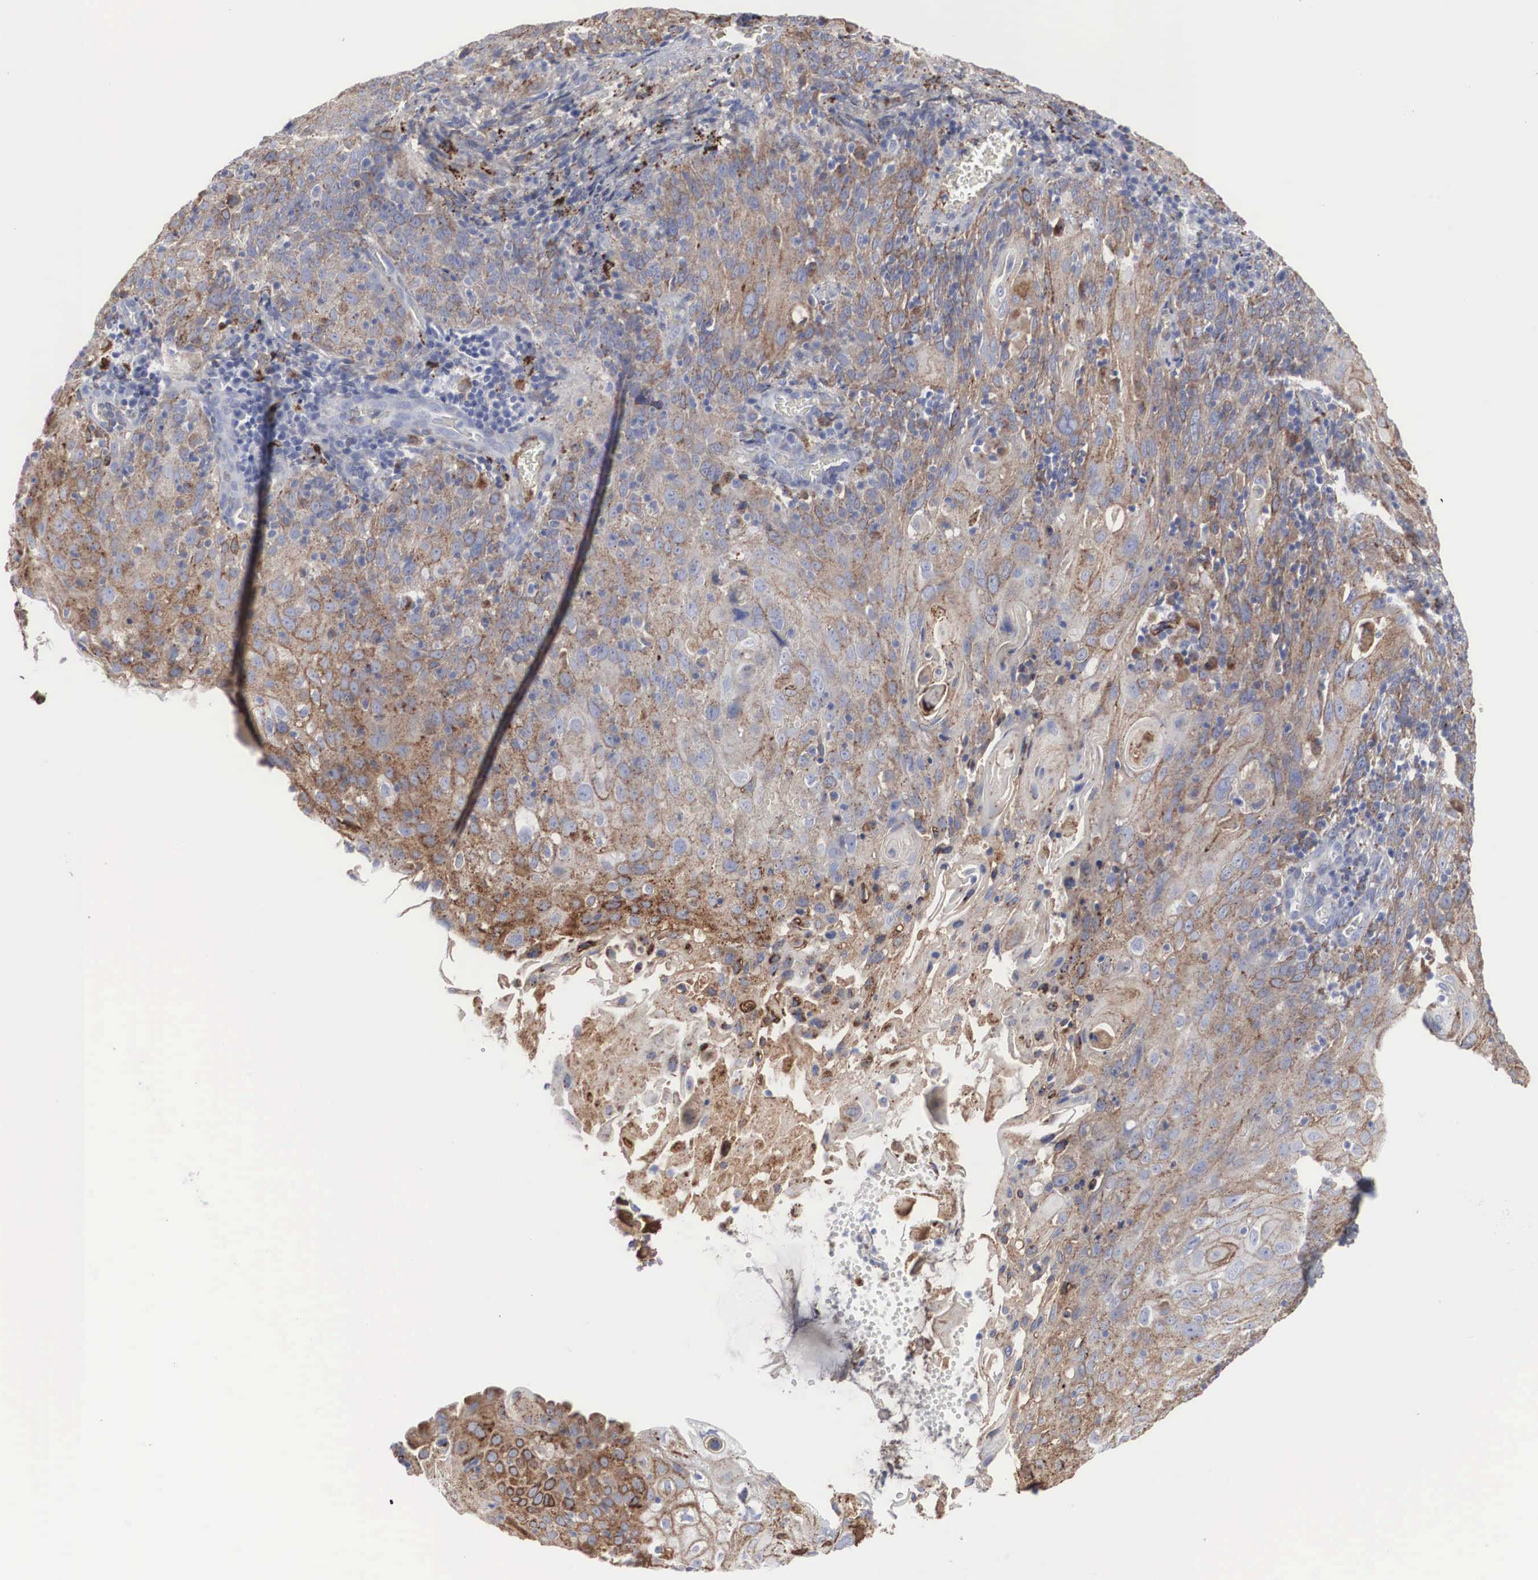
{"staining": {"intensity": "moderate", "quantity": "25%-75%", "location": "cytoplasmic/membranous"}, "tissue": "cervical cancer", "cell_type": "Tumor cells", "image_type": "cancer", "snomed": [{"axis": "morphology", "description": "Squamous cell carcinoma, NOS"}, {"axis": "topography", "description": "Cervix"}], "caption": "Immunohistochemical staining of cervical squamous cell carcinoma exhibits moderate cytoplasmic/membranous protein positivity in approximately 25%-75% of tumor cells. (DAB IHC, brown staining for protein, blue staining for nuclei).", "gene": "LGALS3BP", "patient": {"sex": "female", "age": 54}}